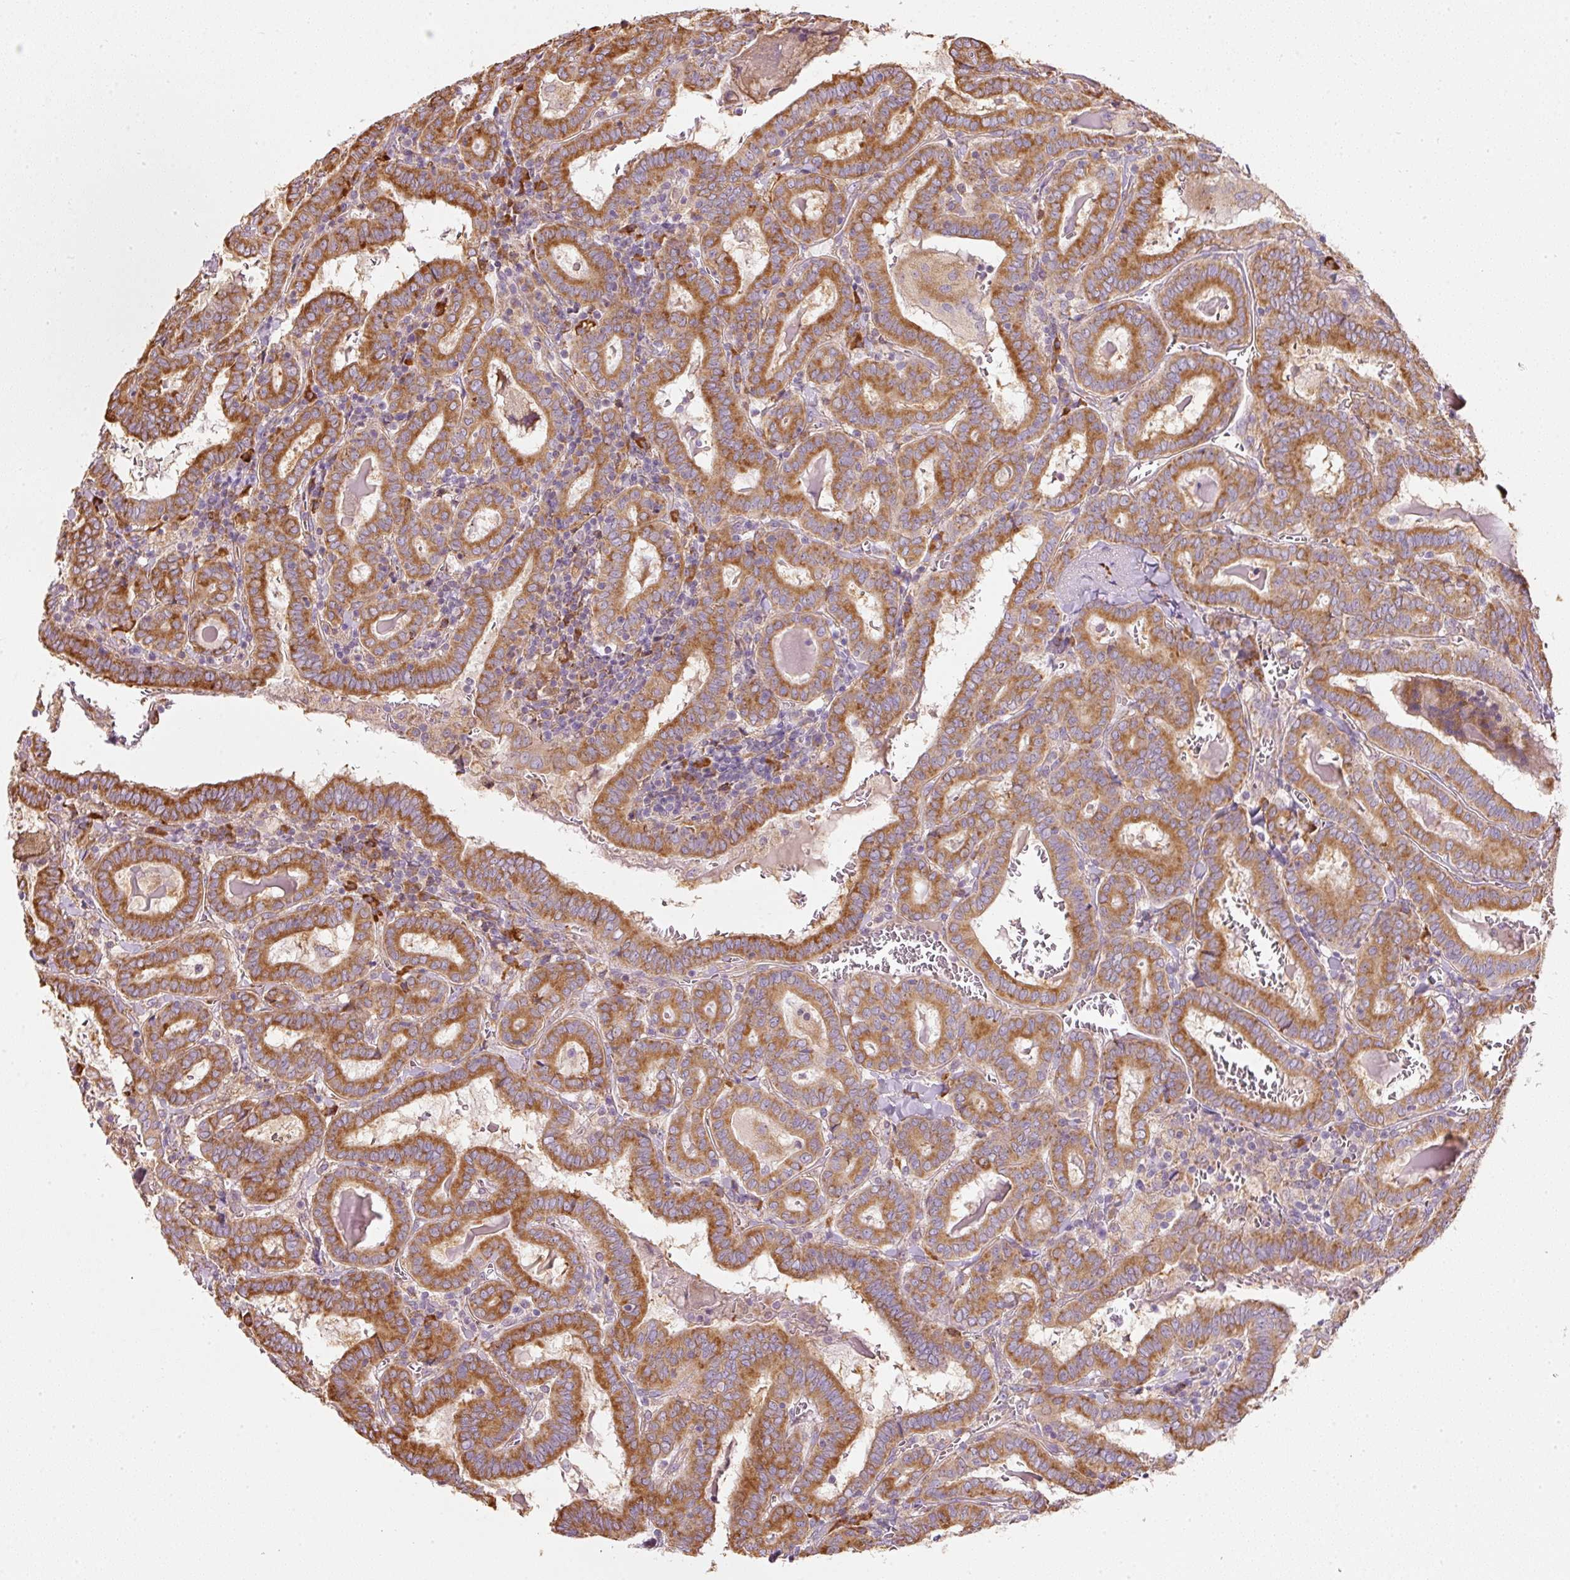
{"staining": {"intensity": "strong", "quantity": "25%-75%", "location": "cytoplasmic/membranous"}, "tissue": "thyroid cancer", "cell_type": "Tumor cells", "image_type": "cancer", "snomed": [{"axis": "morphology", "description": "Papillary adenocarcinoma, NOS"}, {"axis": "topography", "description": "Thyroid gland"}], "caption": "This is an image of immunohistochemistry staining of papillary adenocarcinoma (thyroid), which shows strong expression in the cytoplasmic/membranous of tumor cells.", "gene": "MORN4", "patient": {"sex": "female", "age": 72}}